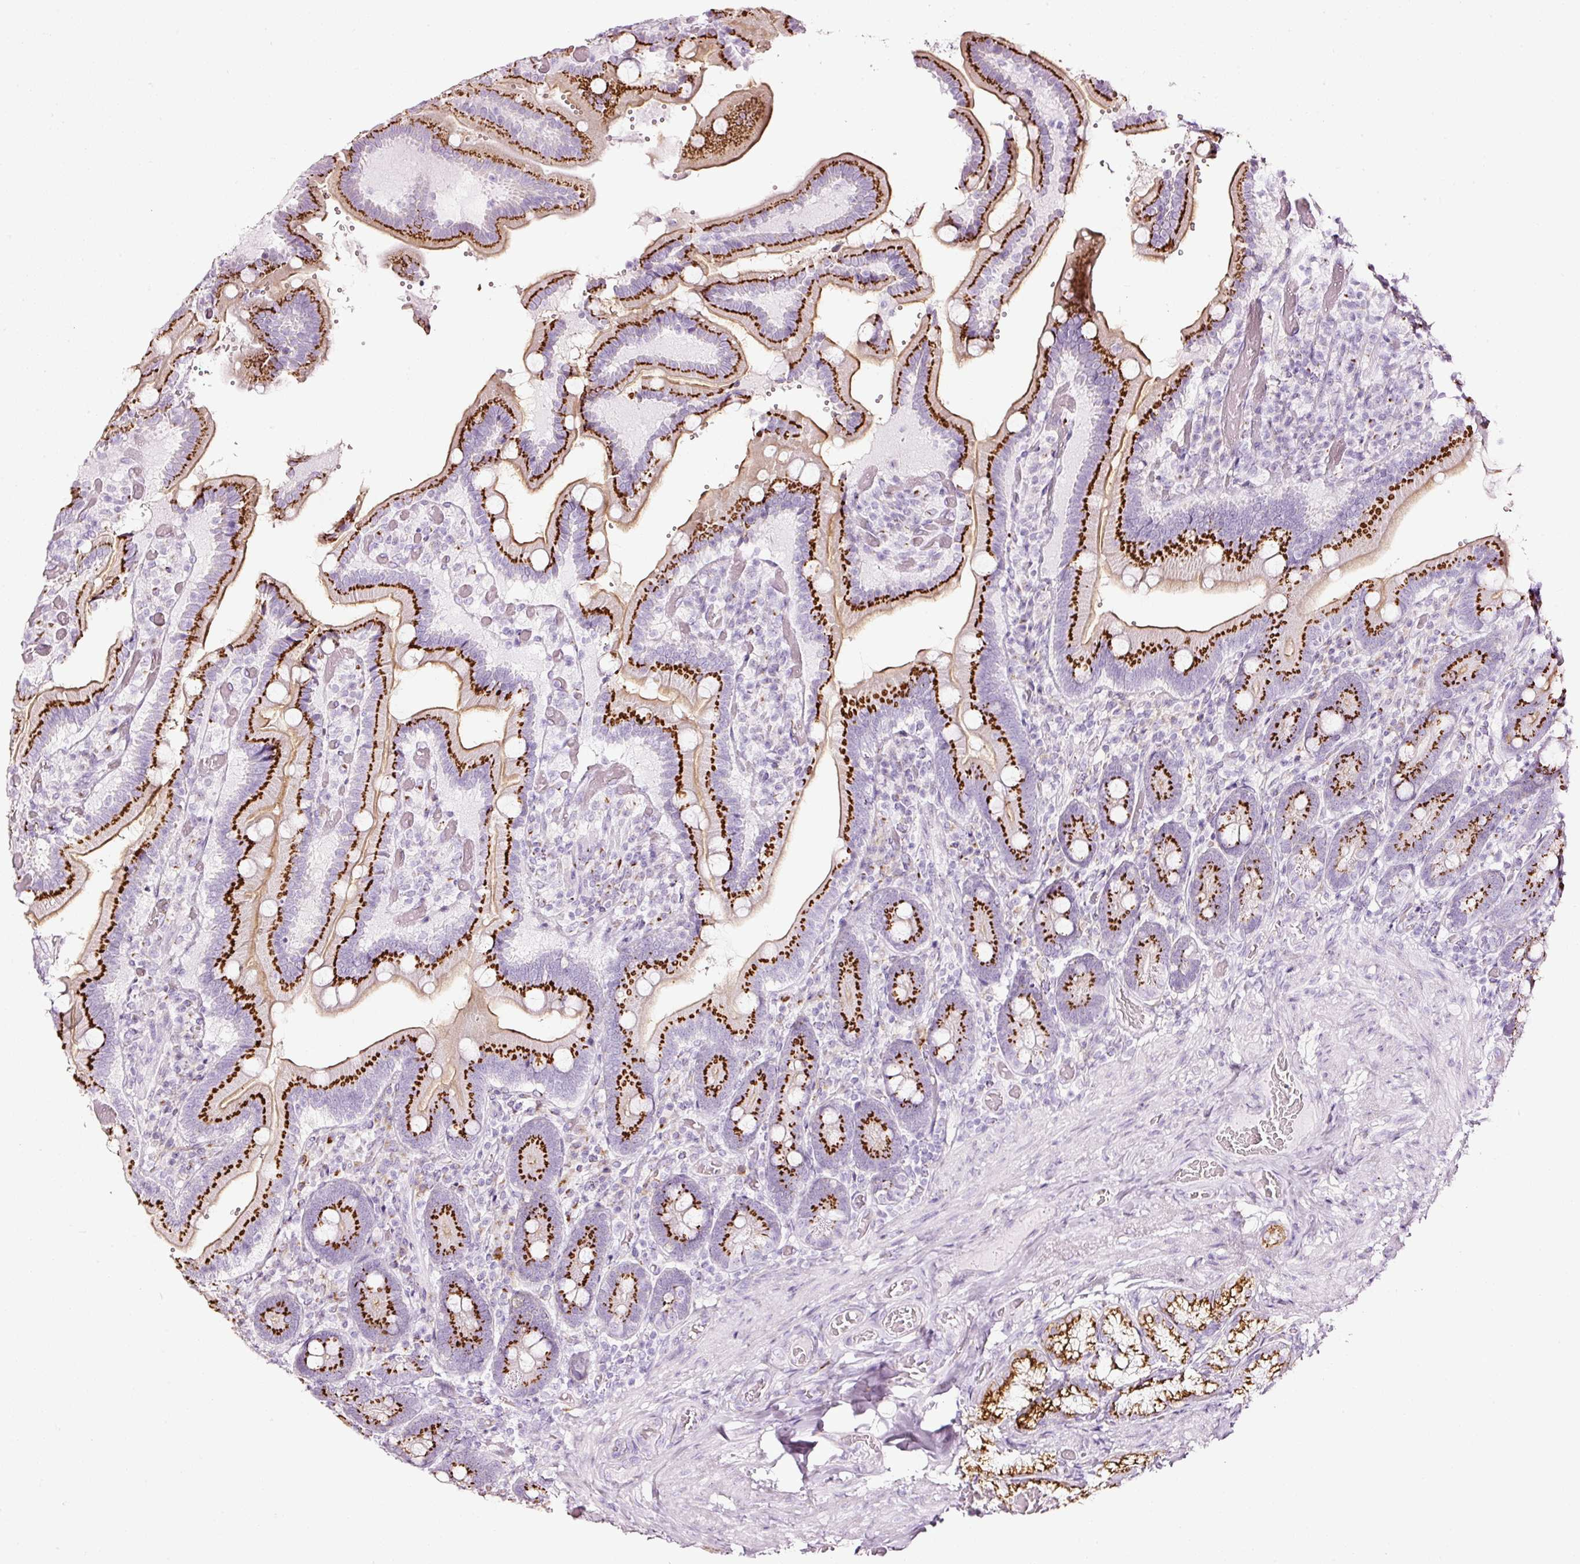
{"staining": {"intensity": "strong", "quantity": ">75%", "location": "cytoplasmic/membranous"}, "tissue": "duodenum", "cell_type": "Glandular cells", "image_type": "normal", "snomed": [{"axis": "morphology", "description": "Normal tissue, NOS"}, {"axis": "topography", "description": "Duodenum"}], "caption": "This histopathology image displays IHC staining of unremarkable duodenum, with high strong cytoplasmic/membranous staining in about >75% of glandular cells.", "gene": "SDF4", "patient": {"sex": "female", "age": 62}}